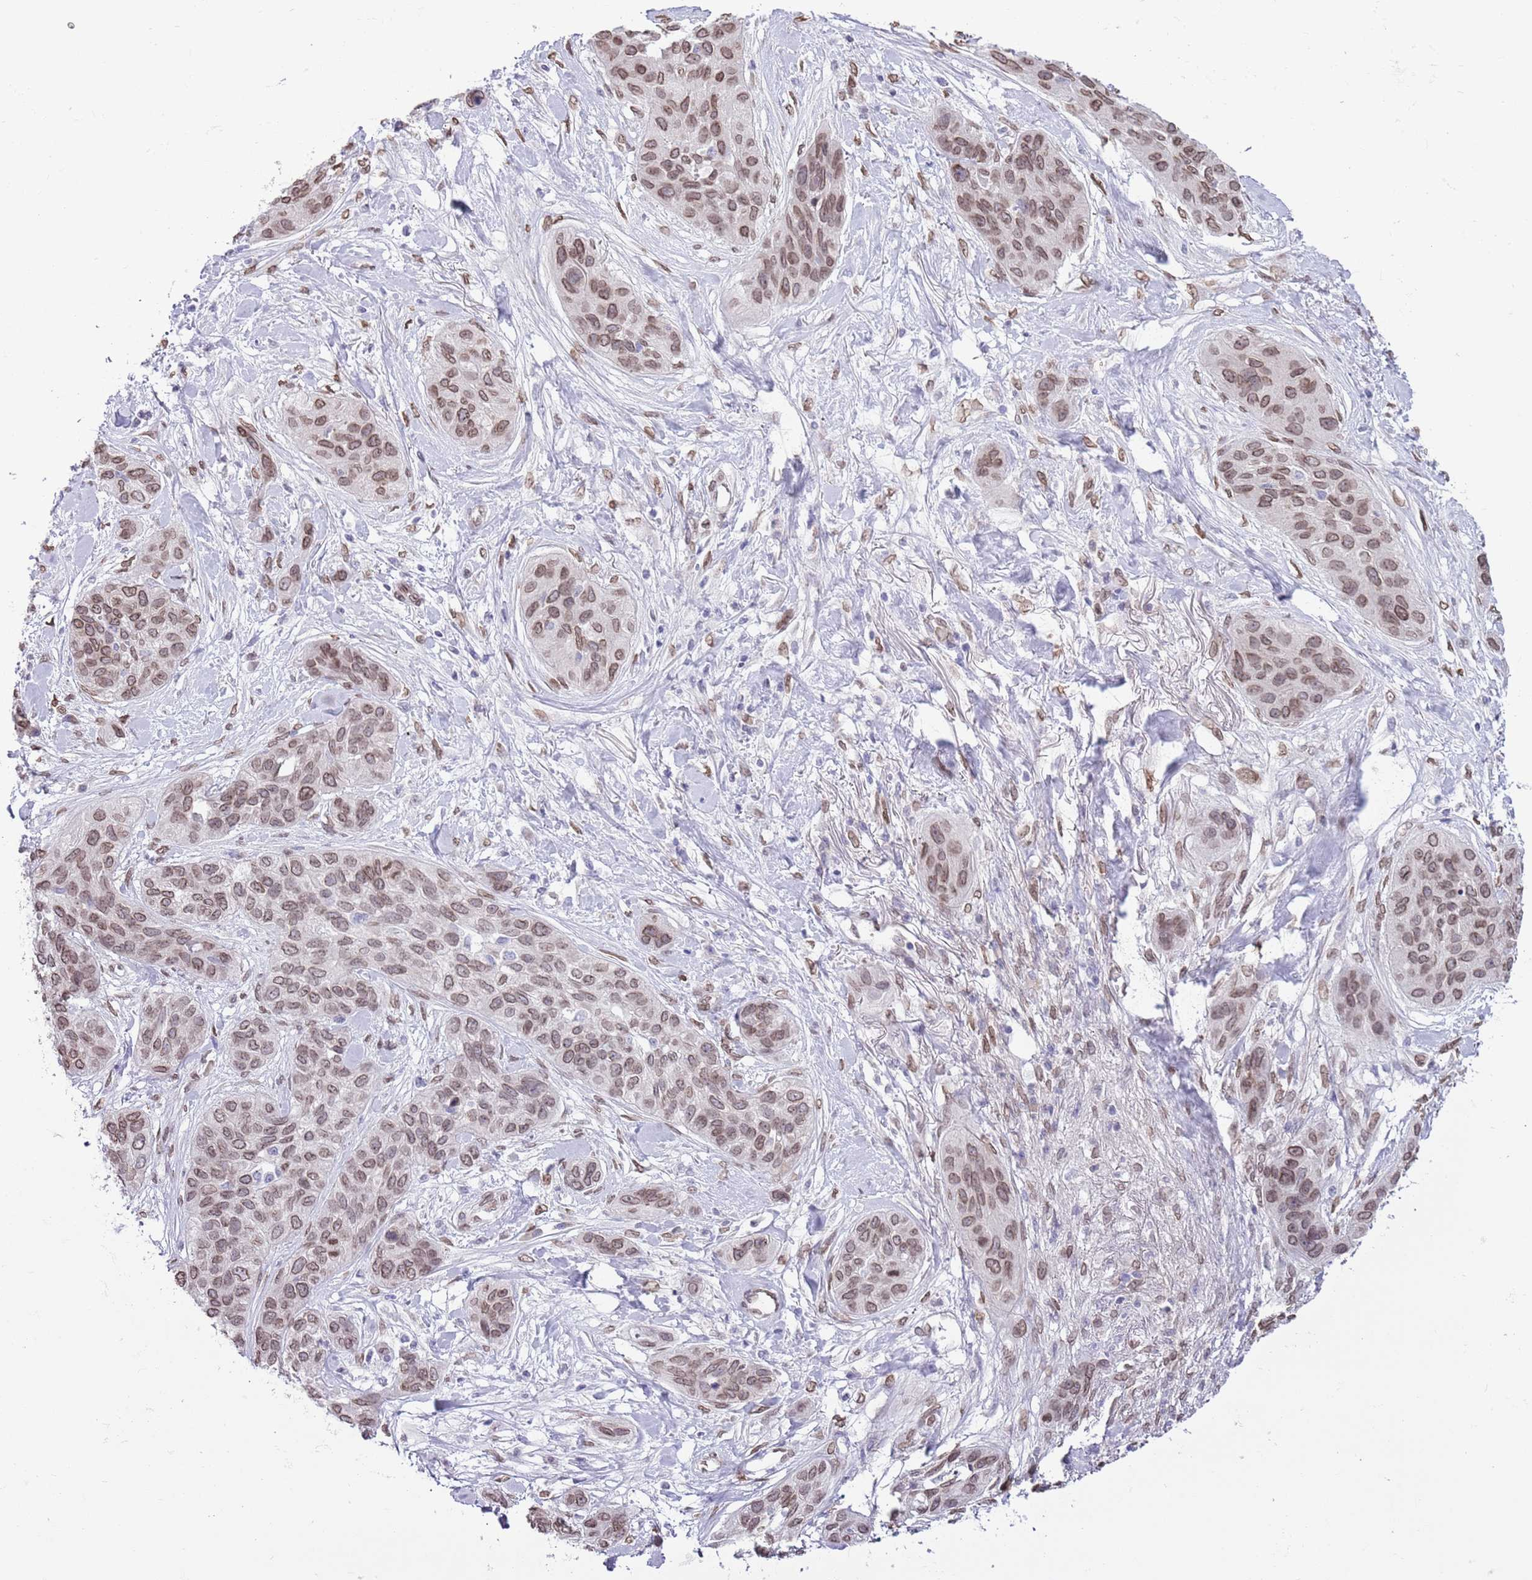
{"staining": {"intensity": "moderate", "quantity": ">75%", "location": "cytoplasmic/membranous,nuclear"}, "tissue": "lung cancer", "cell_type": "Tumor cells", "image_type": "cancer", "snomed": [{"axis": "morphology", "description": "Squamous cell carcinoma, NOS"}, {"axis": "topography", "description": "Lung"}], "caption": "Lung squamous cell carcinoma tissue demonstrates moderate cytoplasmic/membranous and nuclear staining in about >75% of tumor cells, visualized by immunohistochemistry.", "gene": "ZGLP1", "patient": {"sex": "female", "age": 70}}